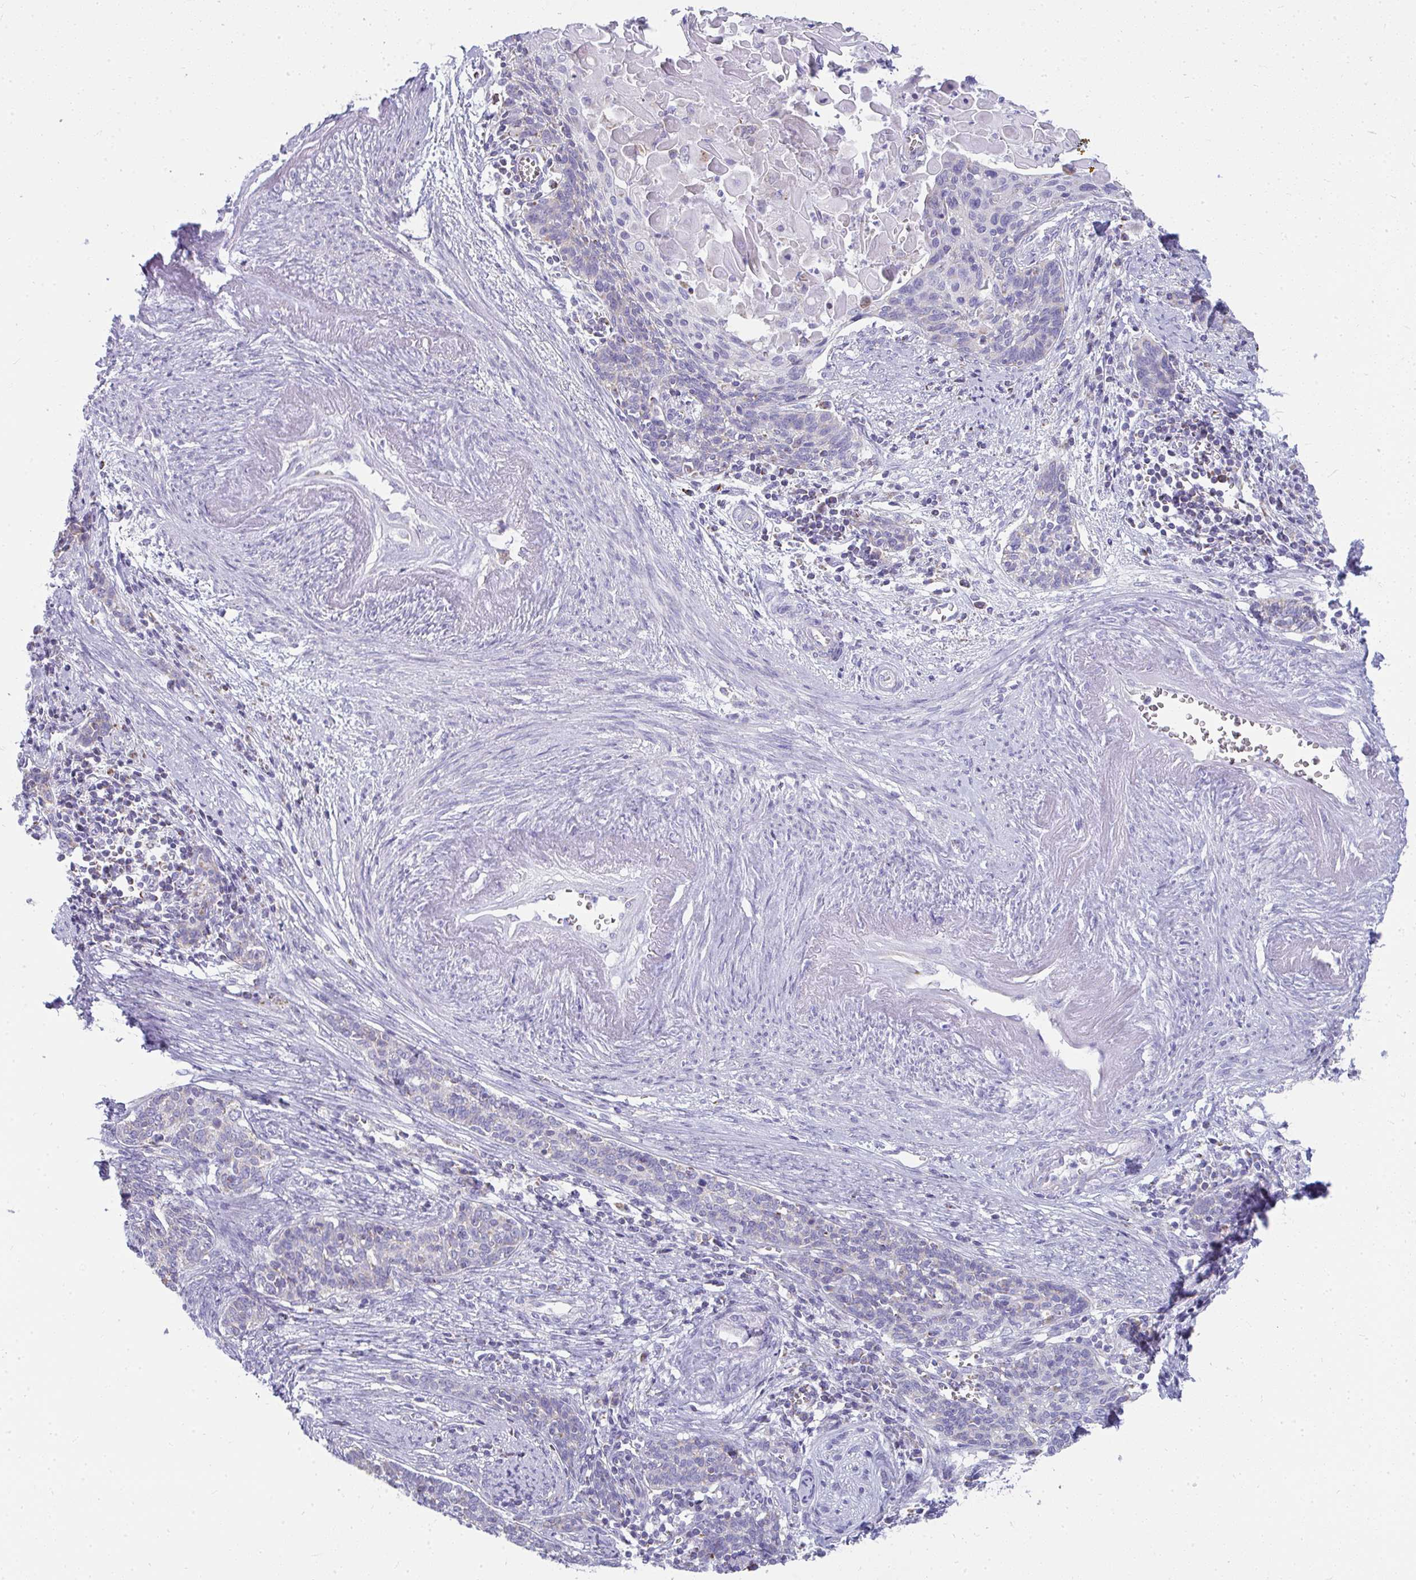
{"staining": {"intensity": "negative", "quantity": "none", "location": "none"}, "tissue": "cervical cancer", "cell_type": "Tumor cells", "image_type": "cancer", "snomed": [{"axis": "morphology", "description": "Squamous cell carcinoma, NOS"}, {"axis": "topography", "description": "Cervix"}], "caption": "A photomicrograph of human cervical cancer (squamous cell carcinoma) is negative for staining in tumor cells. (Stains: DAB (3,3'-diaminobenzidine) immunohistochemistry (IHC) with hematoxylin counter stain, Microscopy: brightfield microscopy at high magnification).", "gene": "SLC6A1", "patient": {"sex": "female", "age": 39}}